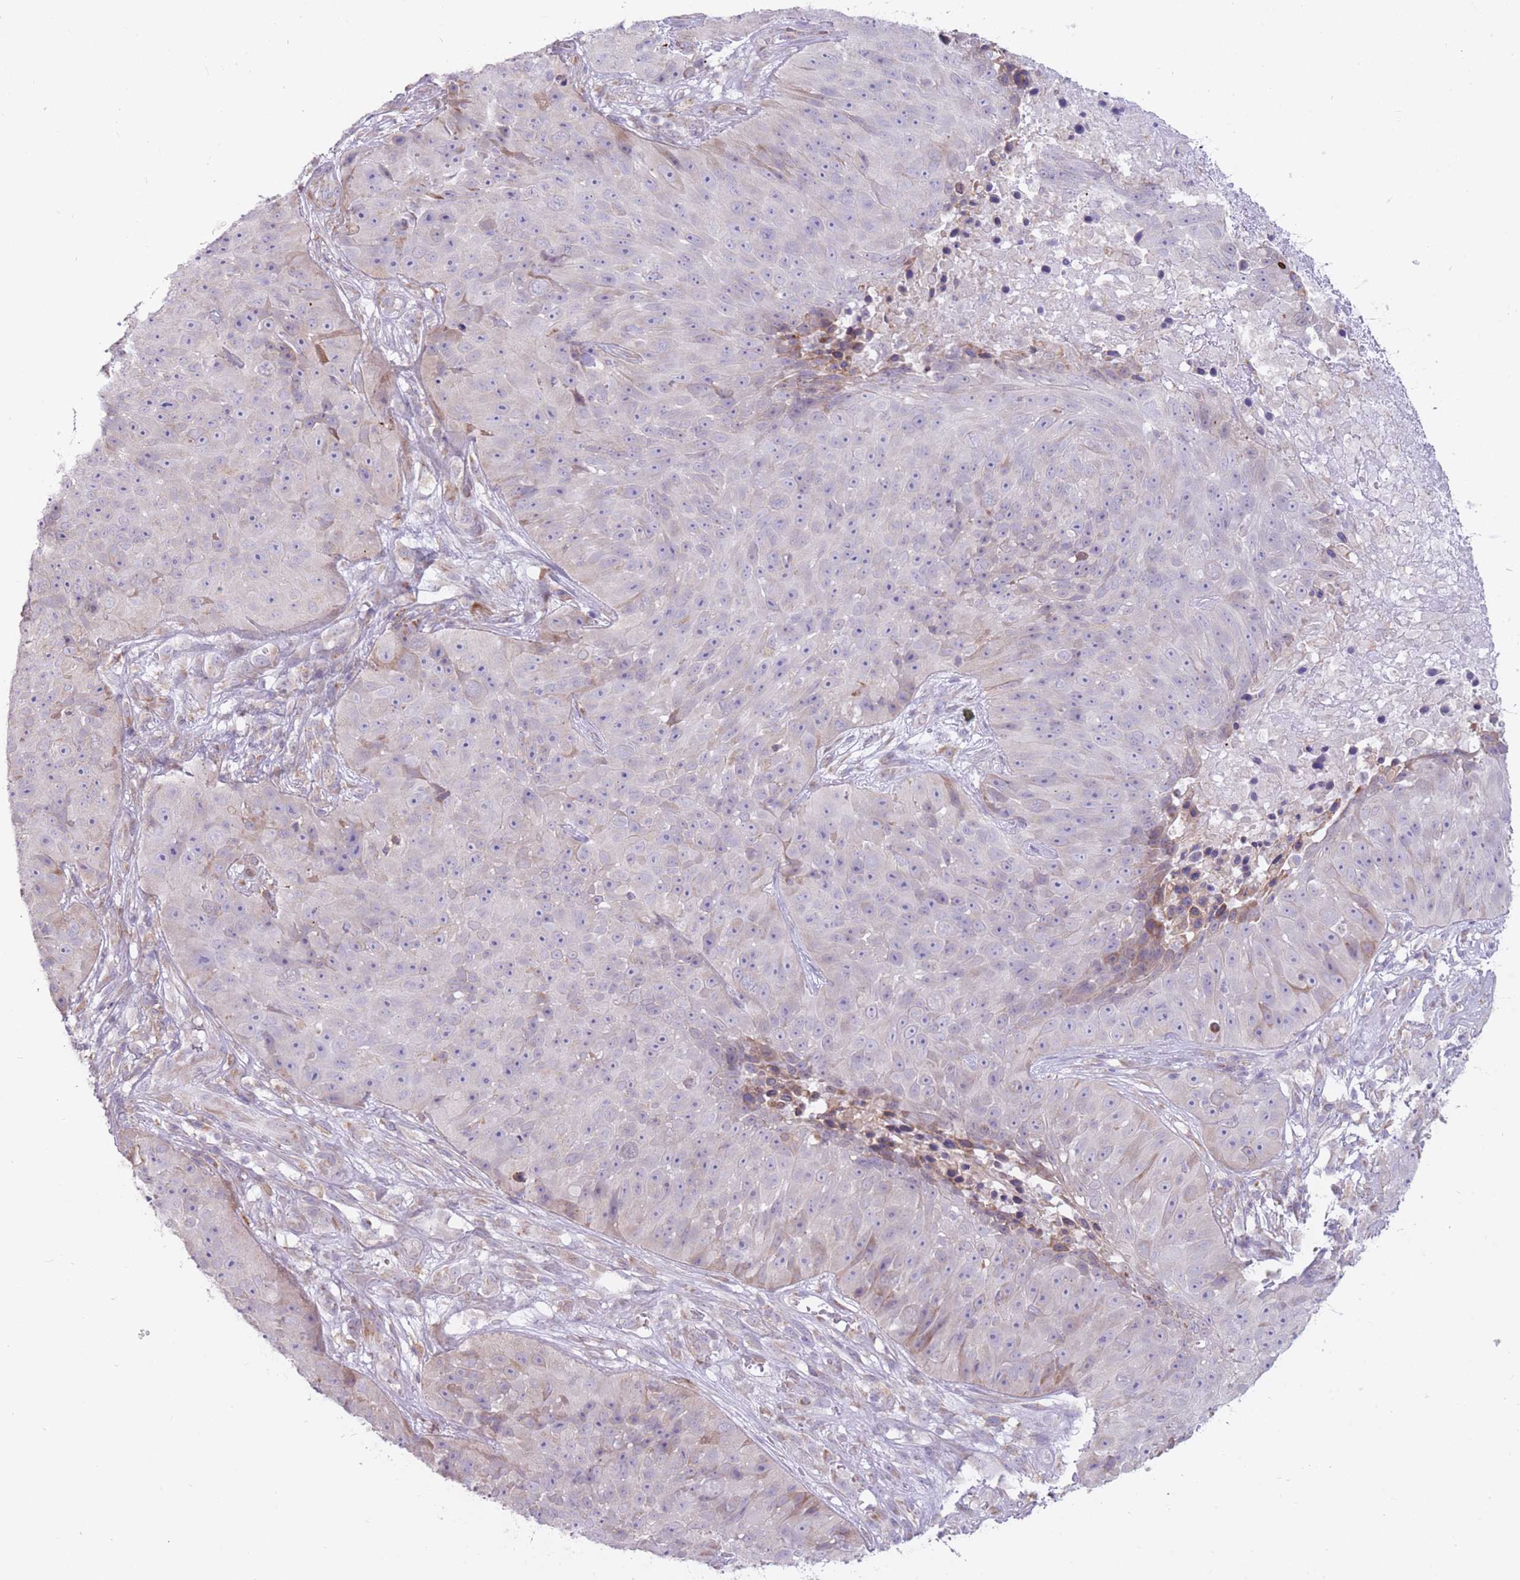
{"staining": {"intensity": "negative", "quantity": "none", "location": "none"}, "tissue": "skin cancer", "cell_type": "Tumor cells", "image_type": "cancer", "snomed": [{"axis": "morphology", "description": "Squamous cell carcinoma, NOS"}, {"axis": "topography", "description": "Skin"}], "caption": "Skin cancer (squamous cell carcinoma) stained for a protein using IHC shows no expression tumor cells.", "gene": "TRAPPC5", "patient": {"sex": "female", "age": 87}}